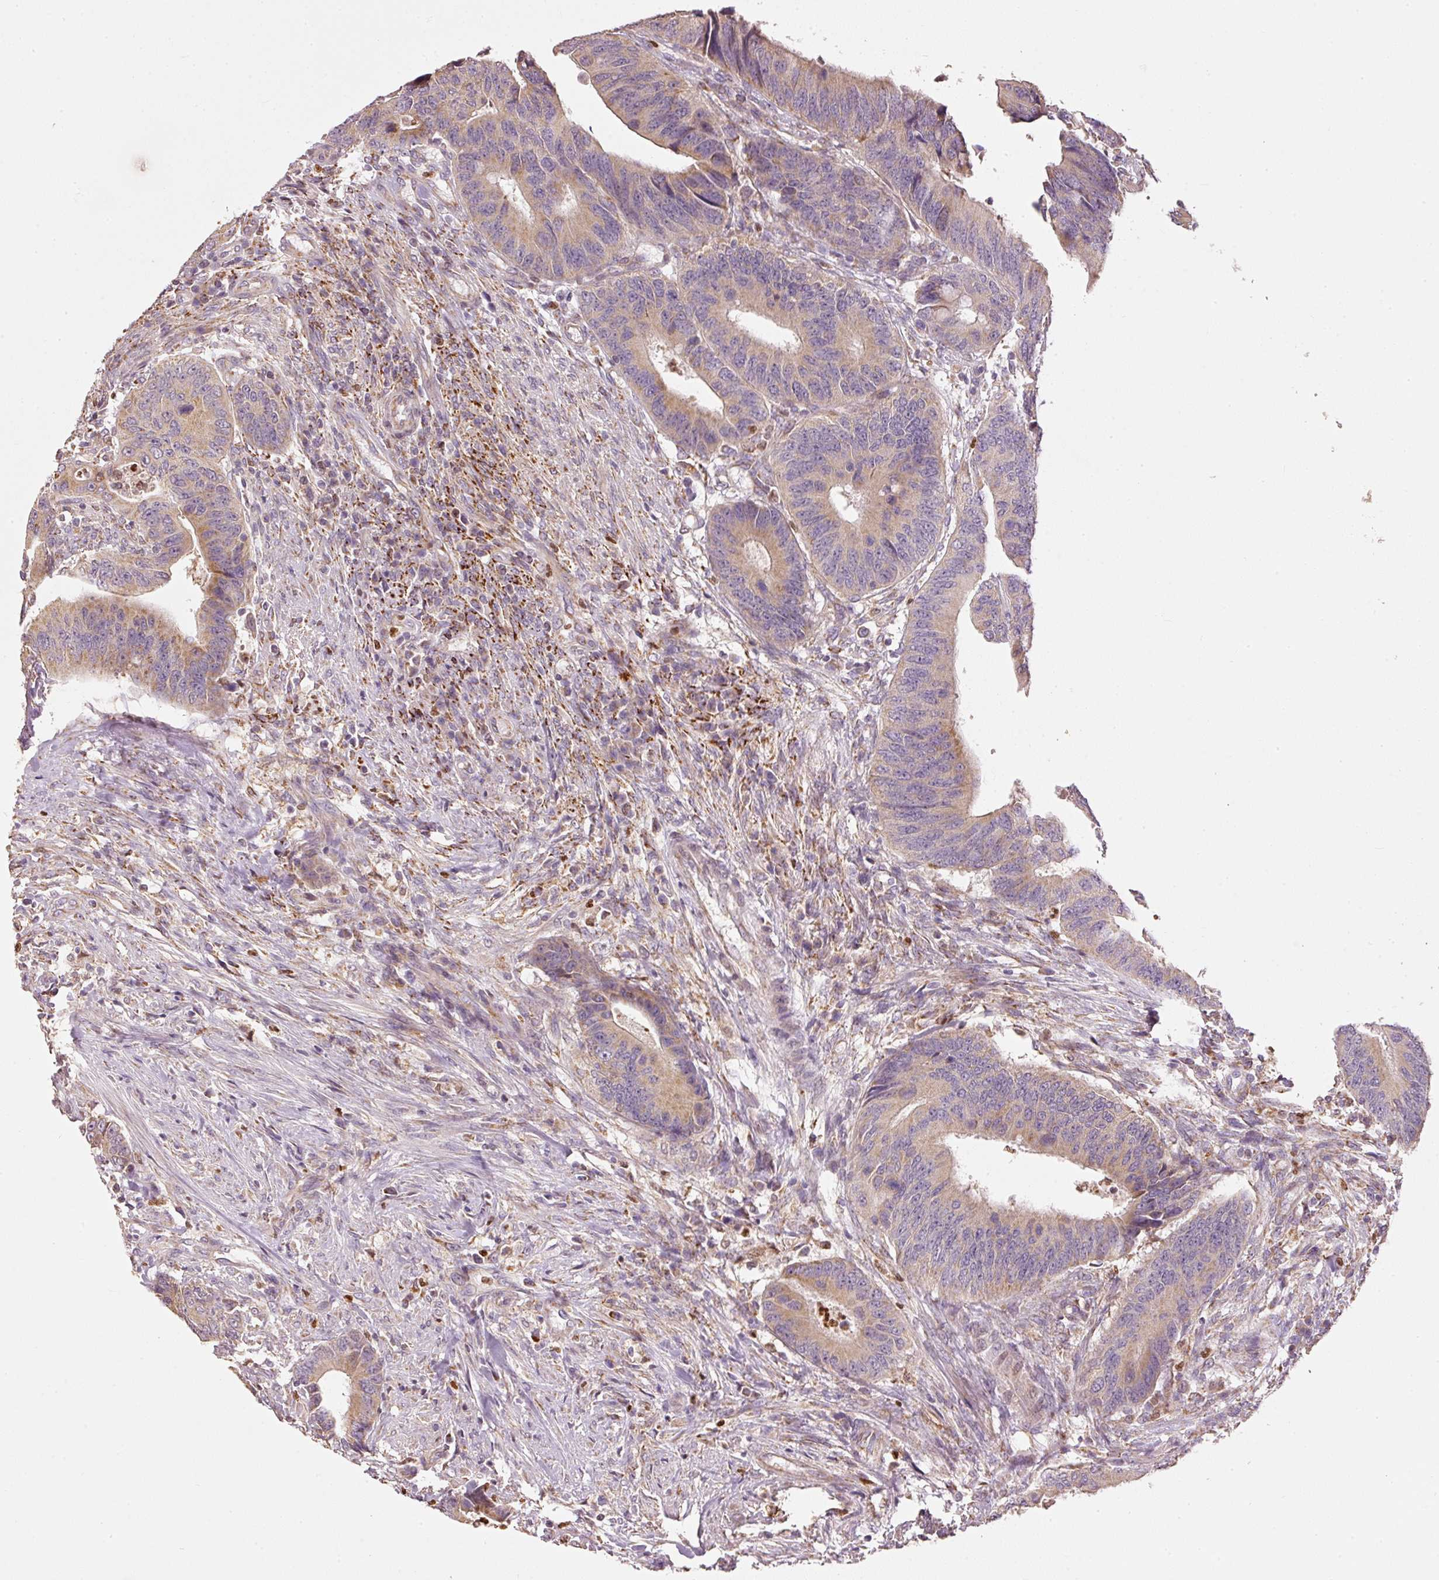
{"staining": {"intensity": "moderate", "quantity": ">75%", "location": "cytoplasmic/membranous"}, "tissue": "colorectal cancer", "cell_type": "Tumor cells", "image_type": "cancer", "snomed": [{"axis": "morphology", "description": "Adenocarcinoma, NOS"}, {"axis": "topography", "description": "Colon"}], "caption": "A histopathology image of human colorectal adenocarcinoma stained for a protein shows moderate cytoplasmic/membranous brown staining in tumor cells.", "gene": "MTHFD1L", "patient": {"sex": "male", "age": 87}}